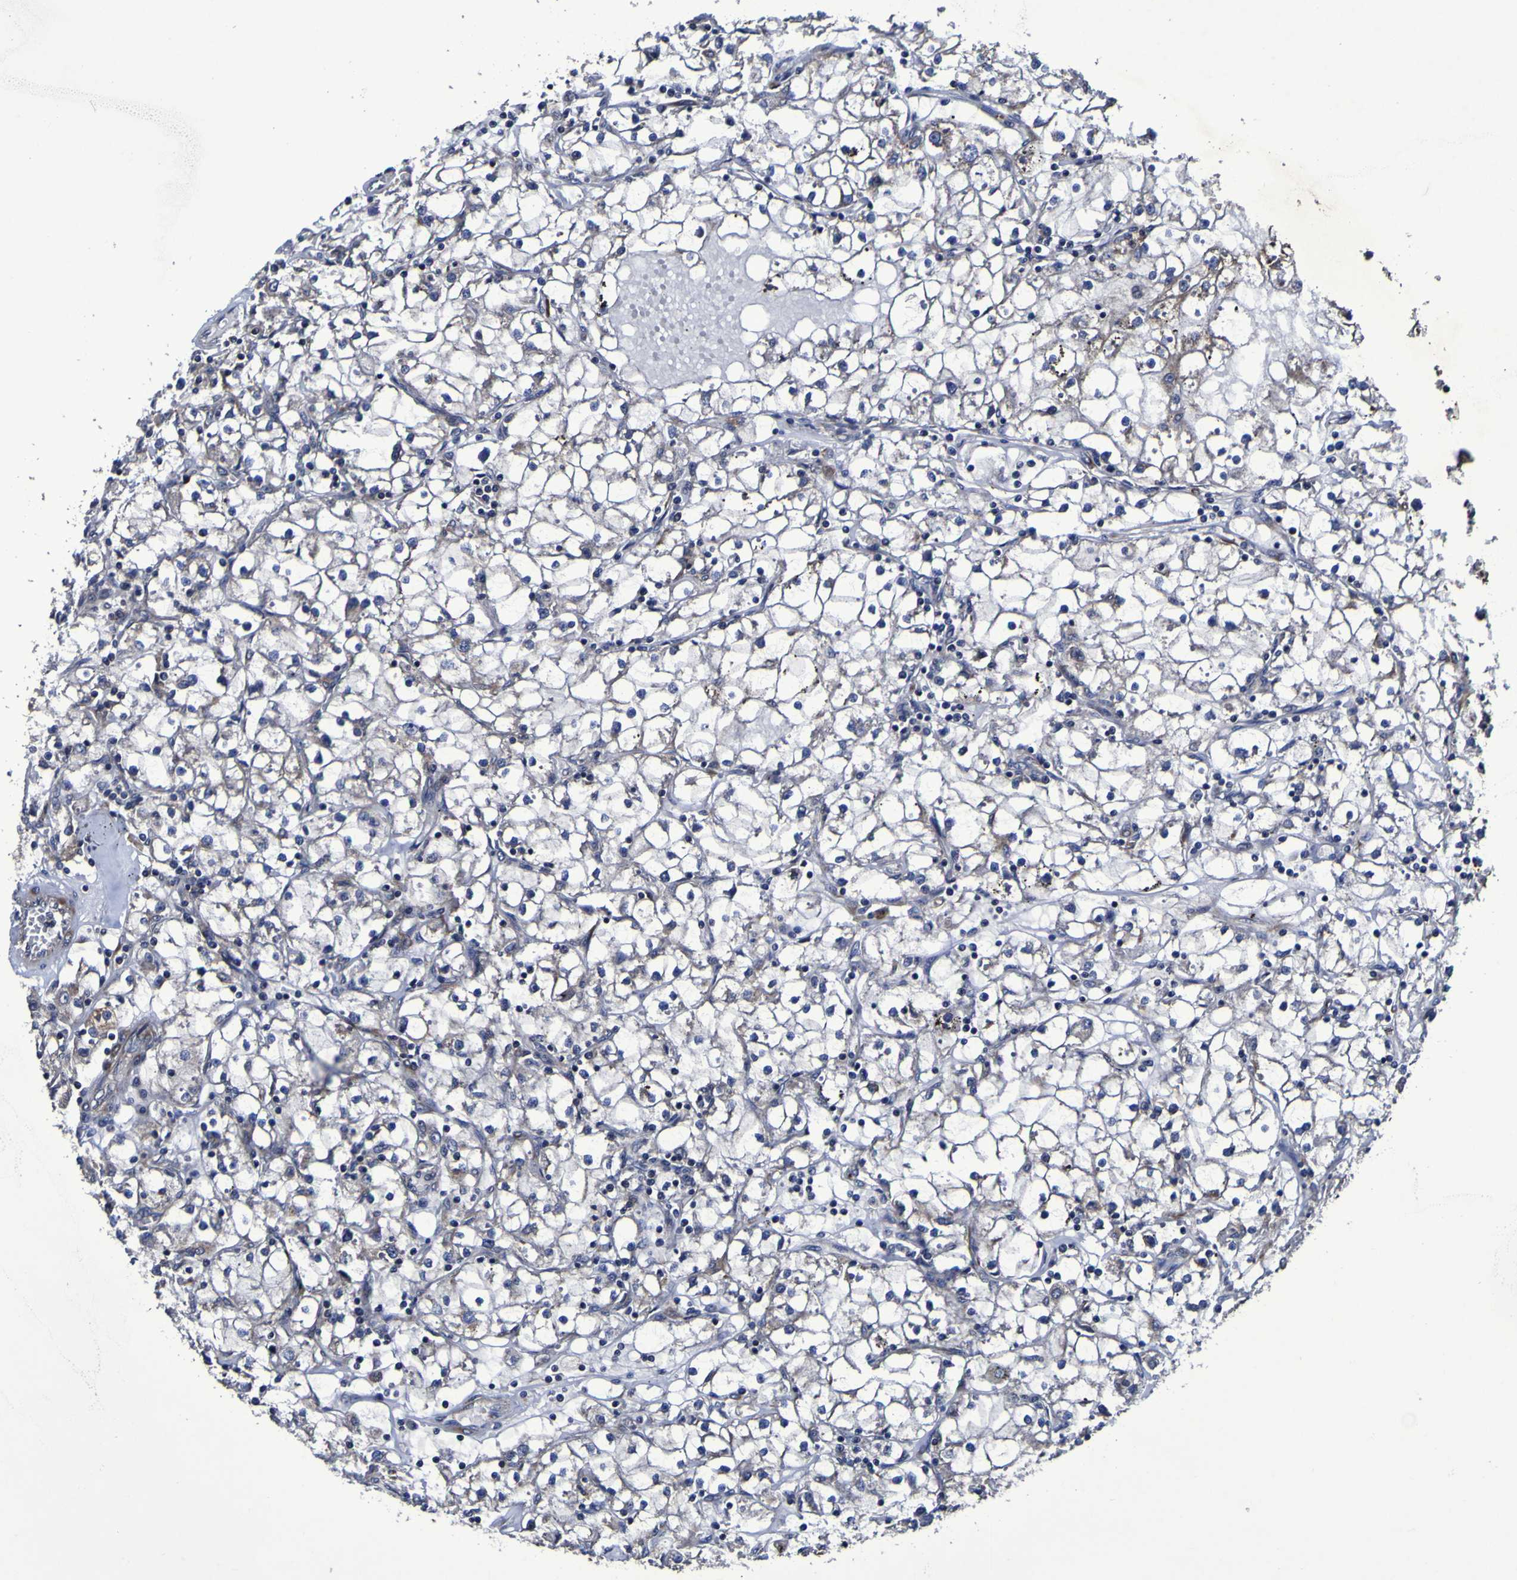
{"staining": {"intensity": "negative", "quantity": "none", "location": "none"}, "tissue": "renal cancer", "cell_type": "Tumor cells", "image_type": "cancer", "snomed": [{"axis": "morphology", "description": "Adenocarcinoma, NOS"}, {"axis": "topography", "description": "Kidney"}], "caption": "Renal adenocarcinoma was stained to show a protein in brown. There is no significant positivity in tumor cells.", "gene": "P3H1", "patient": {"sex": "male", "age": 56}}